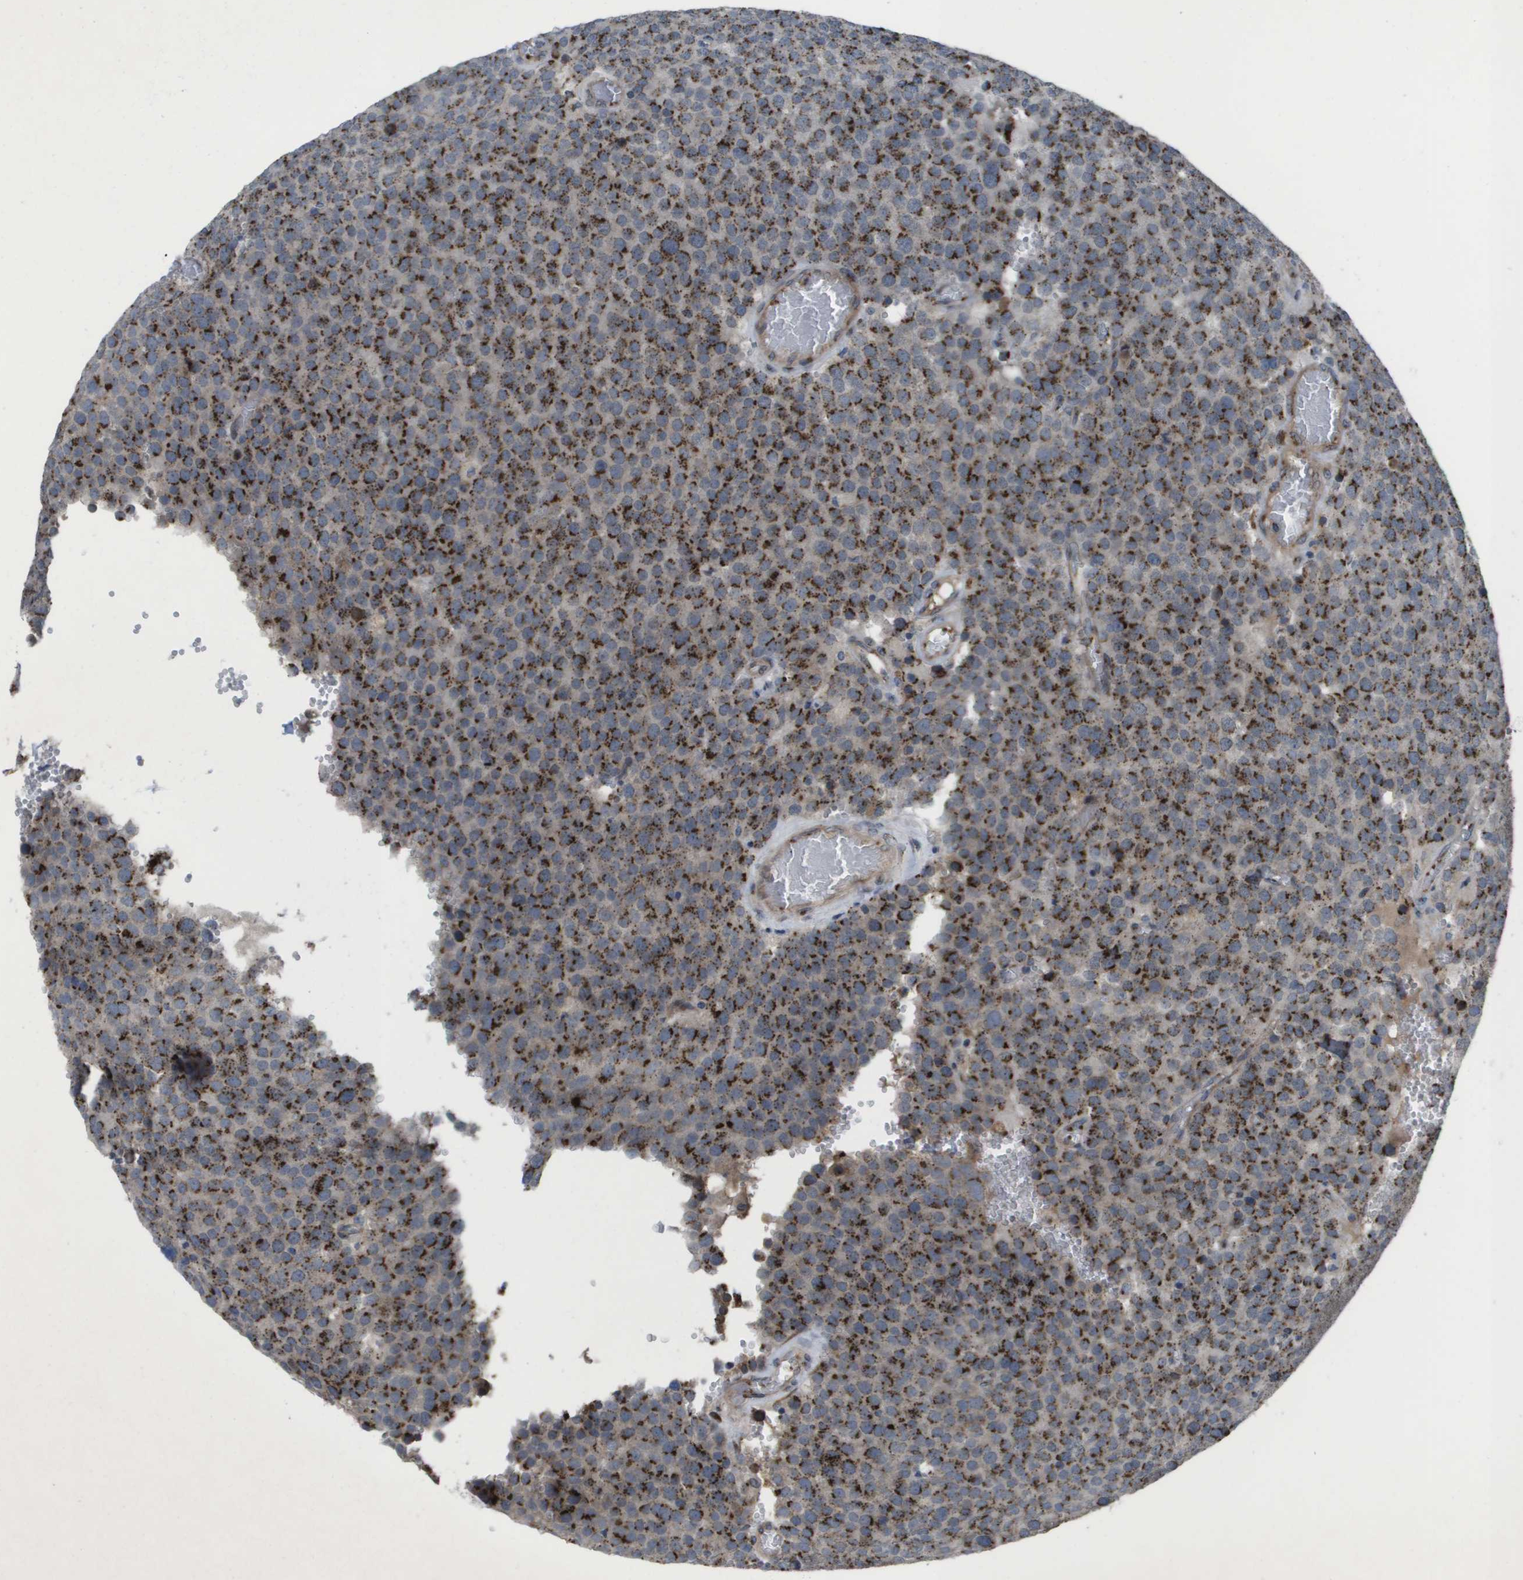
{"staining": {"intensity": "strong", "quantity": ">75%", "location": "cytoplasmic/membranous"}, "tissue": "testis cancer", "cell_type": "Tumor cells", "image_type": "cancer", "snomed": [{"axis": "morphology", "description": "Normal tissue, NOS"}, {"axis": "morphology", "description": "Seminoma, NOS"}, {"axis": "topography", "description": "Testis"}], "caption": "A brown stain shows strong cytoplasmic/membranous staining of a protein in testis cancer (seminoma) tumor cells. (IHC, brightfield microscopy, high magnification).", "gene": "QSOX2", "patient": {"sex": "male", "age": 71}}